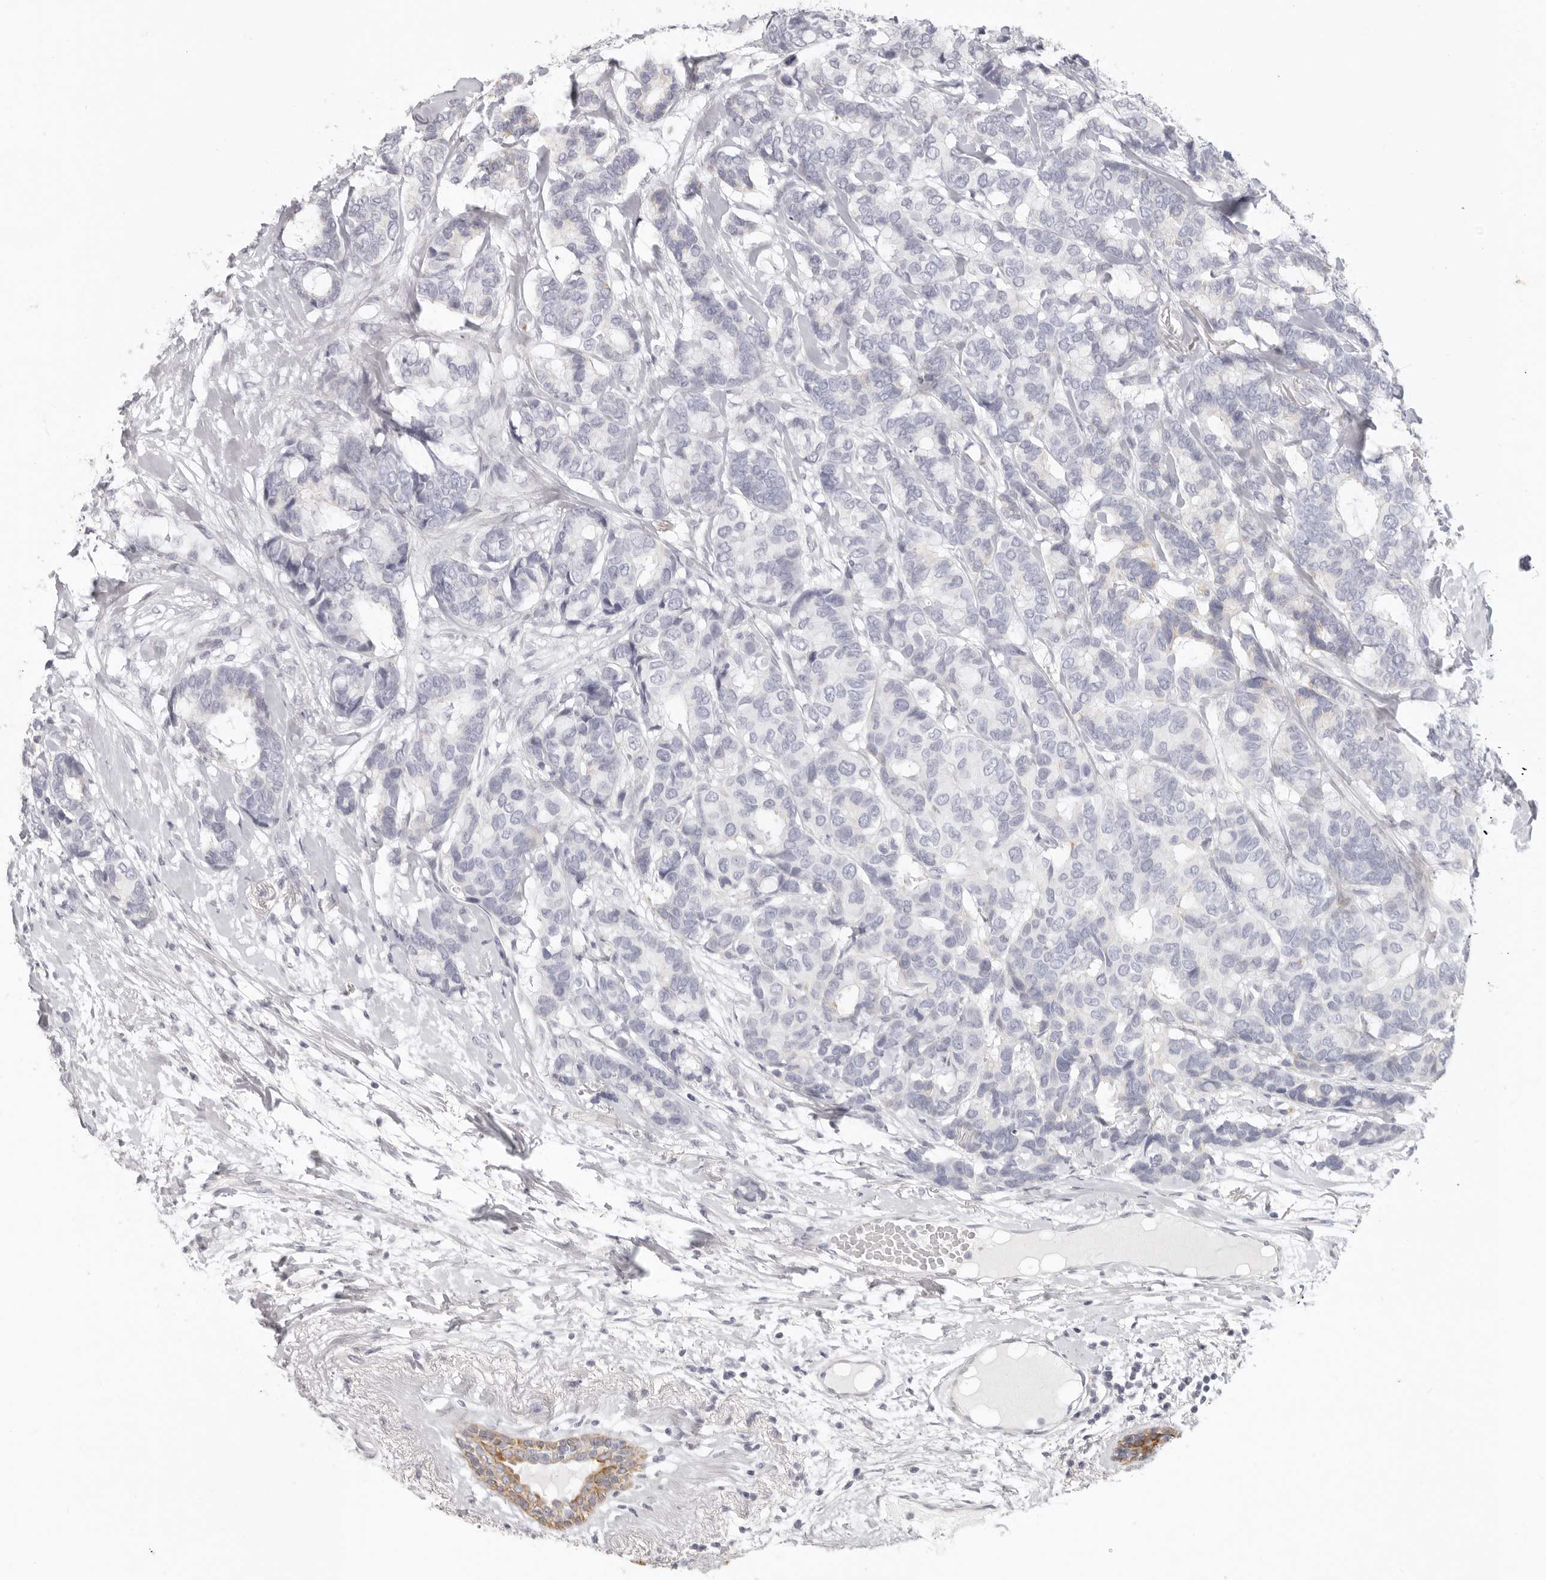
{"staining": {"intensity": "negative", "quantity": "none", "location": "none"}, "tissue": "breast cancer", "cell_type": "Tumor cells", "image_type": "cancer", "snomed": [{"axis": "morphology", "description": "Duct carcinoma"}, {"axis": "topography", "description": "Breast"}], "caption": "Tumor cells show no significant protein staining in breast cancer.", "gene": "RXFP1", "patient": {"sex": "female", "age": 87}}